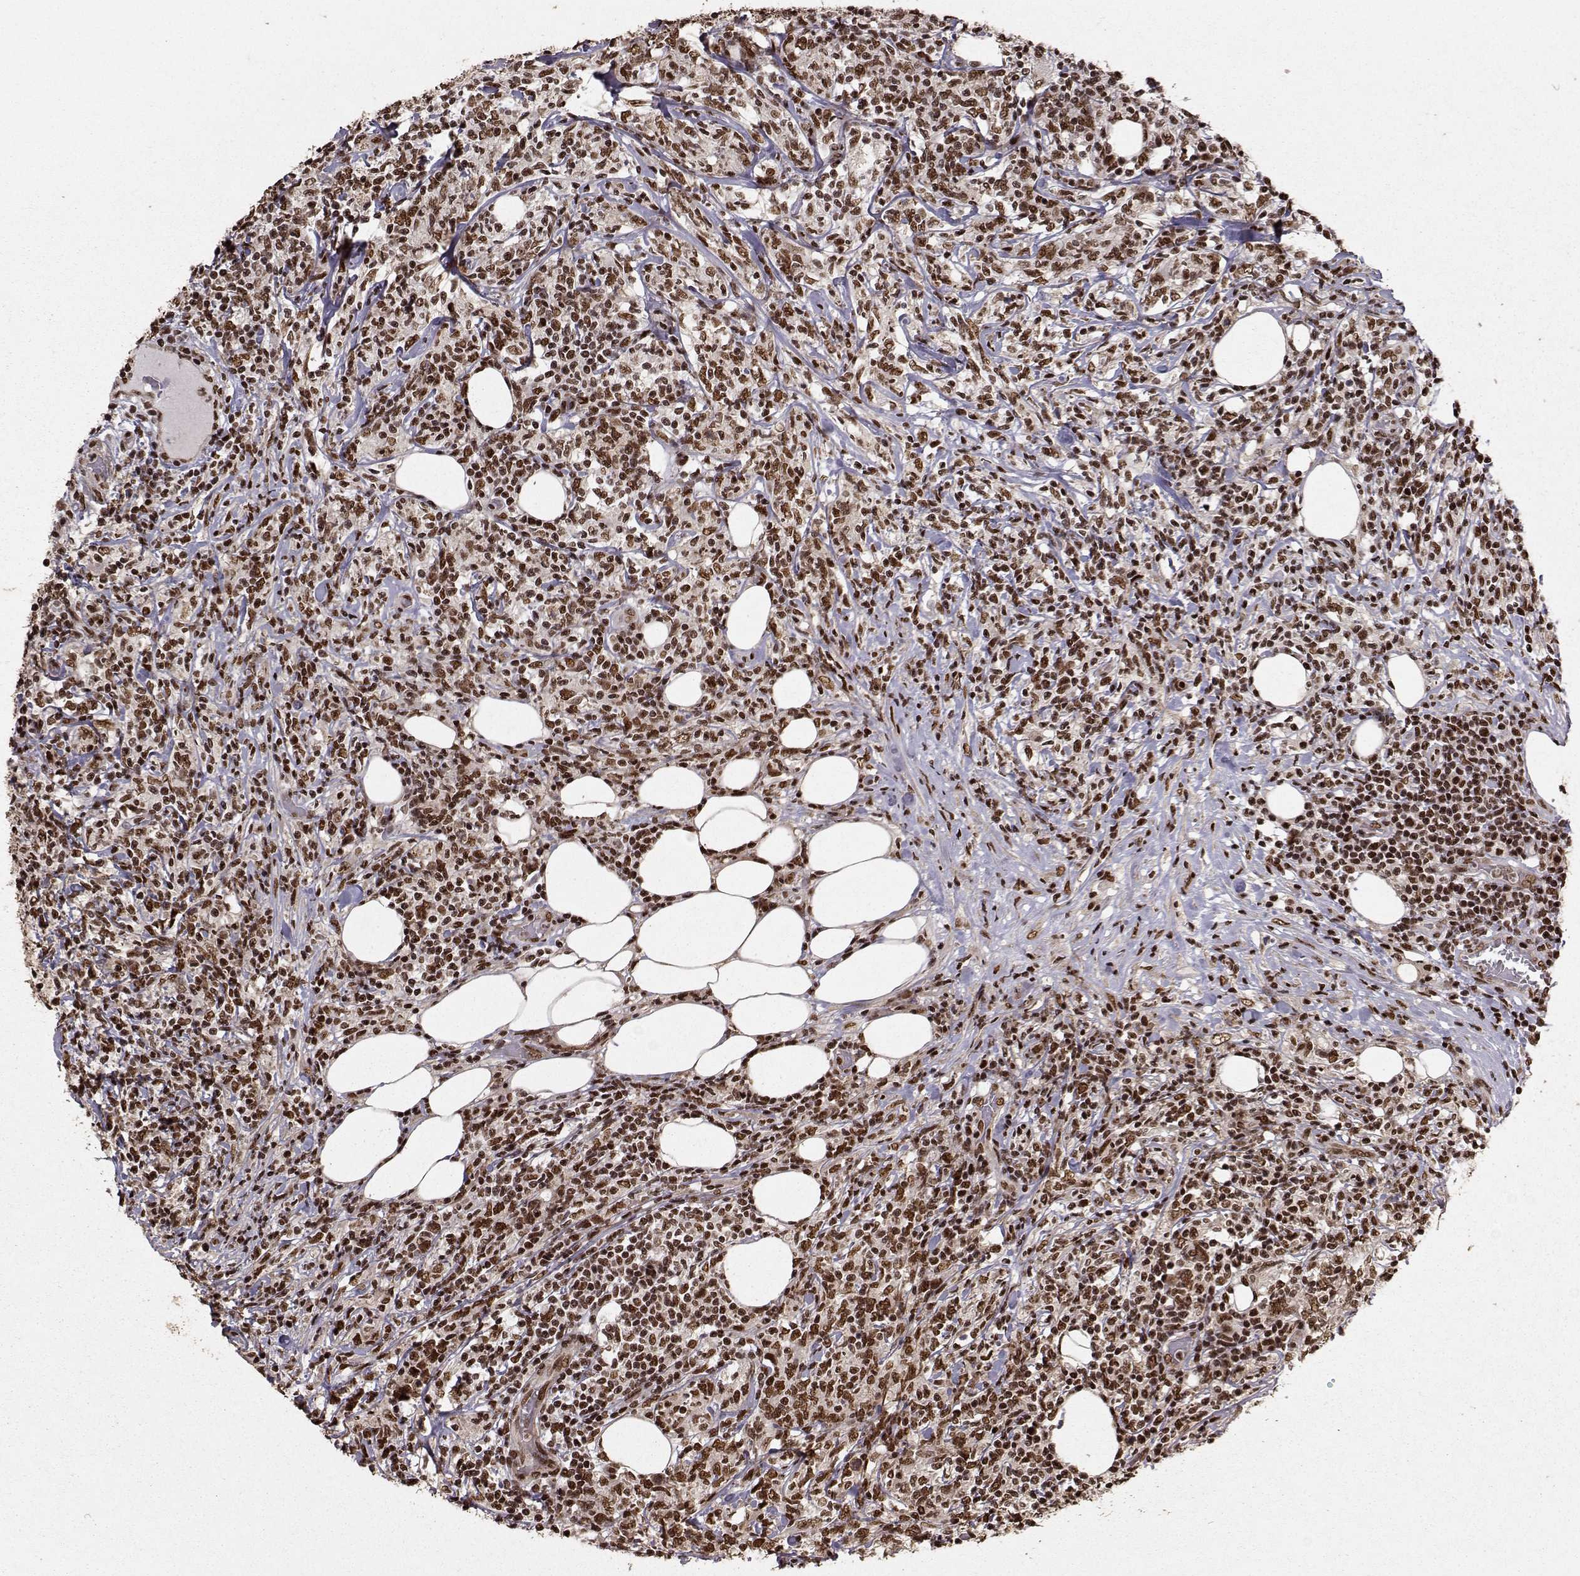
{"staining": {"intensity": "strong", "quantity": ">75%", "location": "nuclear"}, "tissue": "lymphoma", "cell_type": "Tumor cells", "image_type": "cancer", "snomed": [{"axis": "morphology", "description": "Malignant lymphoma, non-Hodgkin's type, High grade"}, {"axis": "topography", "description": "Lymph node"}], "caption": "Protein expression analysis of human lymphoma reveals strong nuclear staining in about >75% of tumor cells.", "gene": "SF1", "patient": {"sex": "female", "age": 84}}